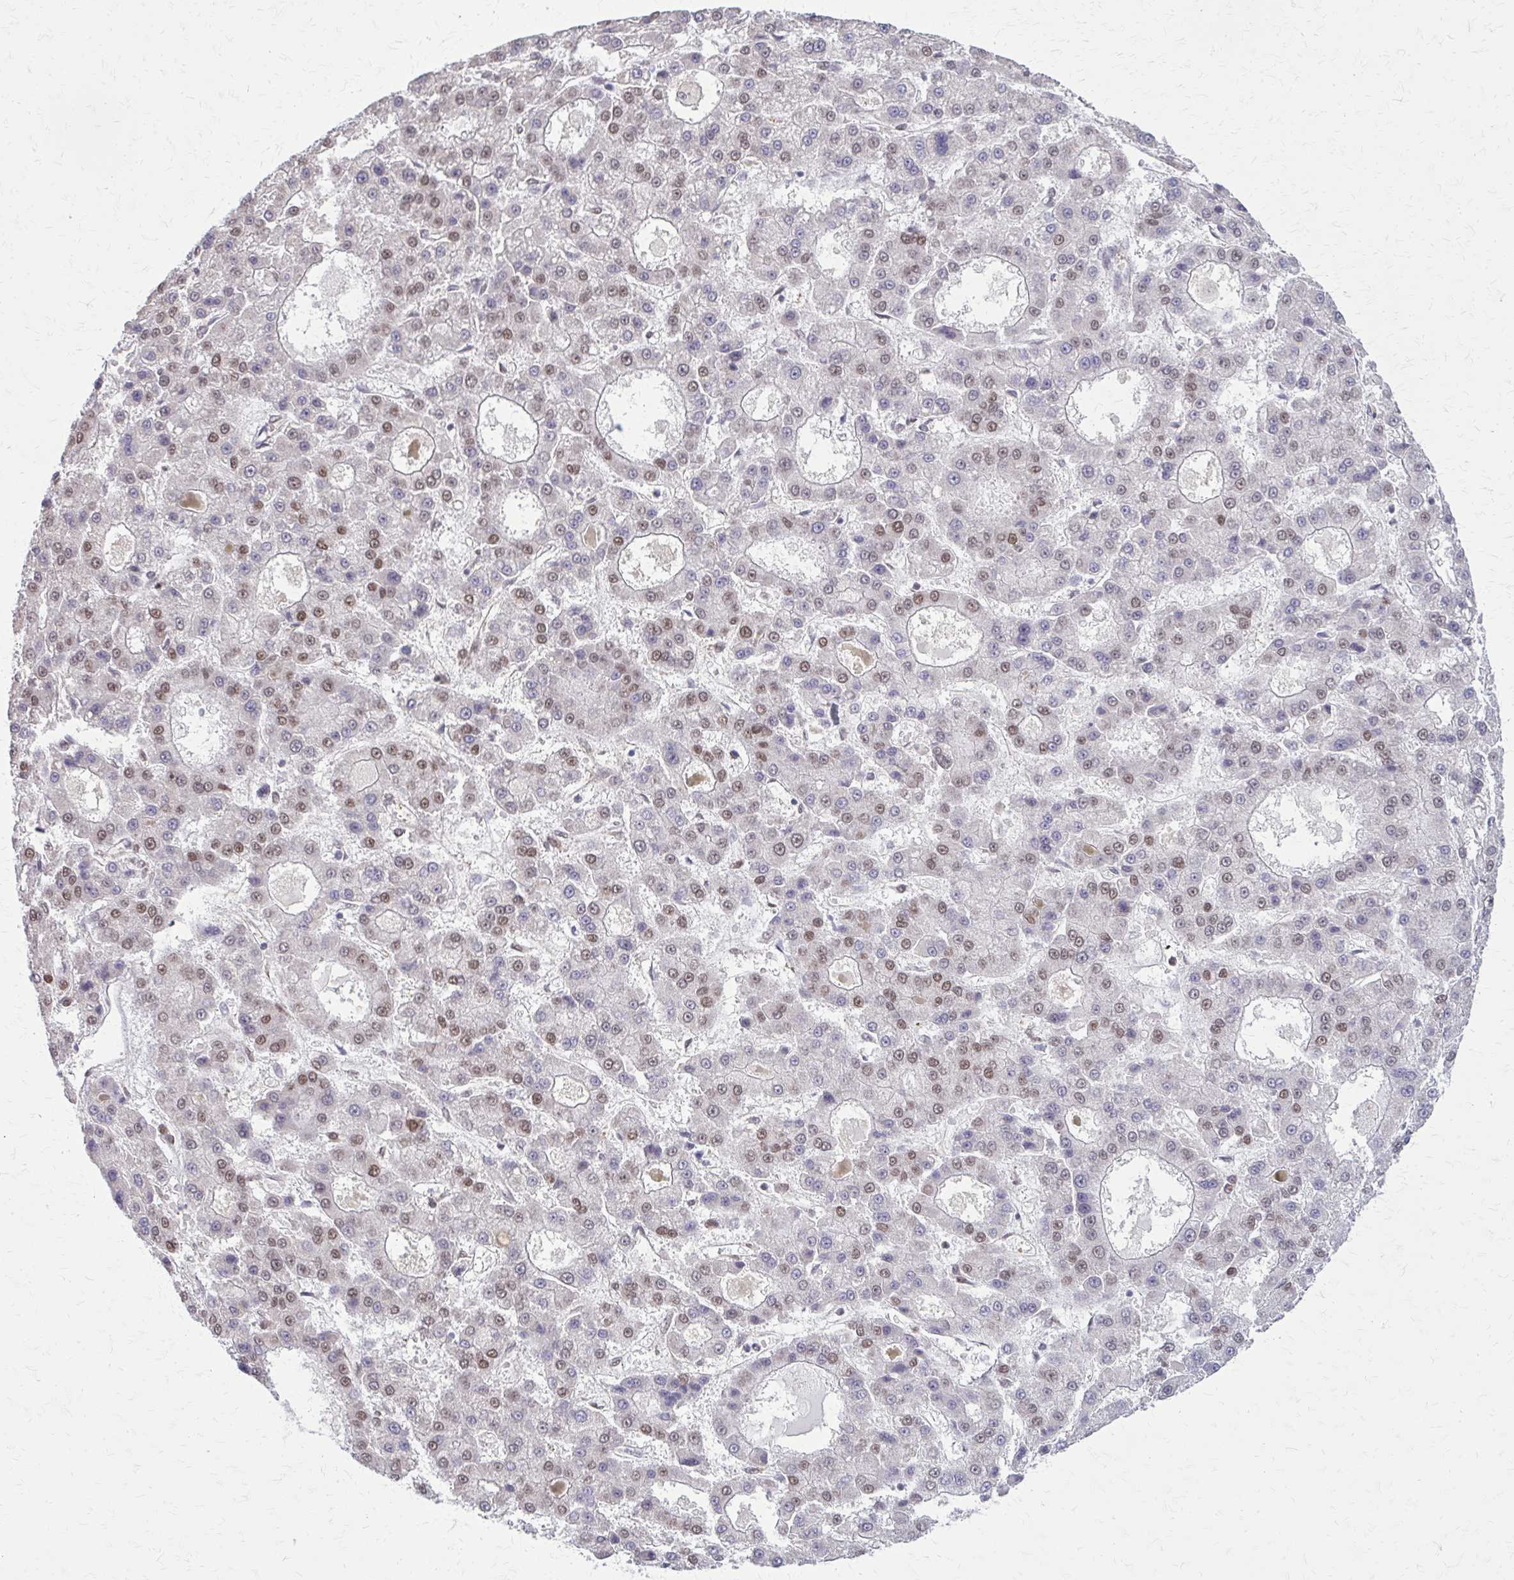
{"staining": {"intensity": "weak", "quantity": "25%-75%", "location": "nuclear"}, "tissue": "liver cancer", "cell_type": "Tumor cells", "image_type": "cancer", "snomed": [{"axis": "morphology", "description": "Carcinoma, Hepatocellular, NOS"}, {"axis": "topography", "description": "Liver"}], "caption": "Liver cancer stained for a protein demonstrates weak nuclear positivity in tumor cells. (IHC, brightfield microscopy, high magnification).", "gene": "TTF1", "patient": {"sex": "male", "age": 70}}